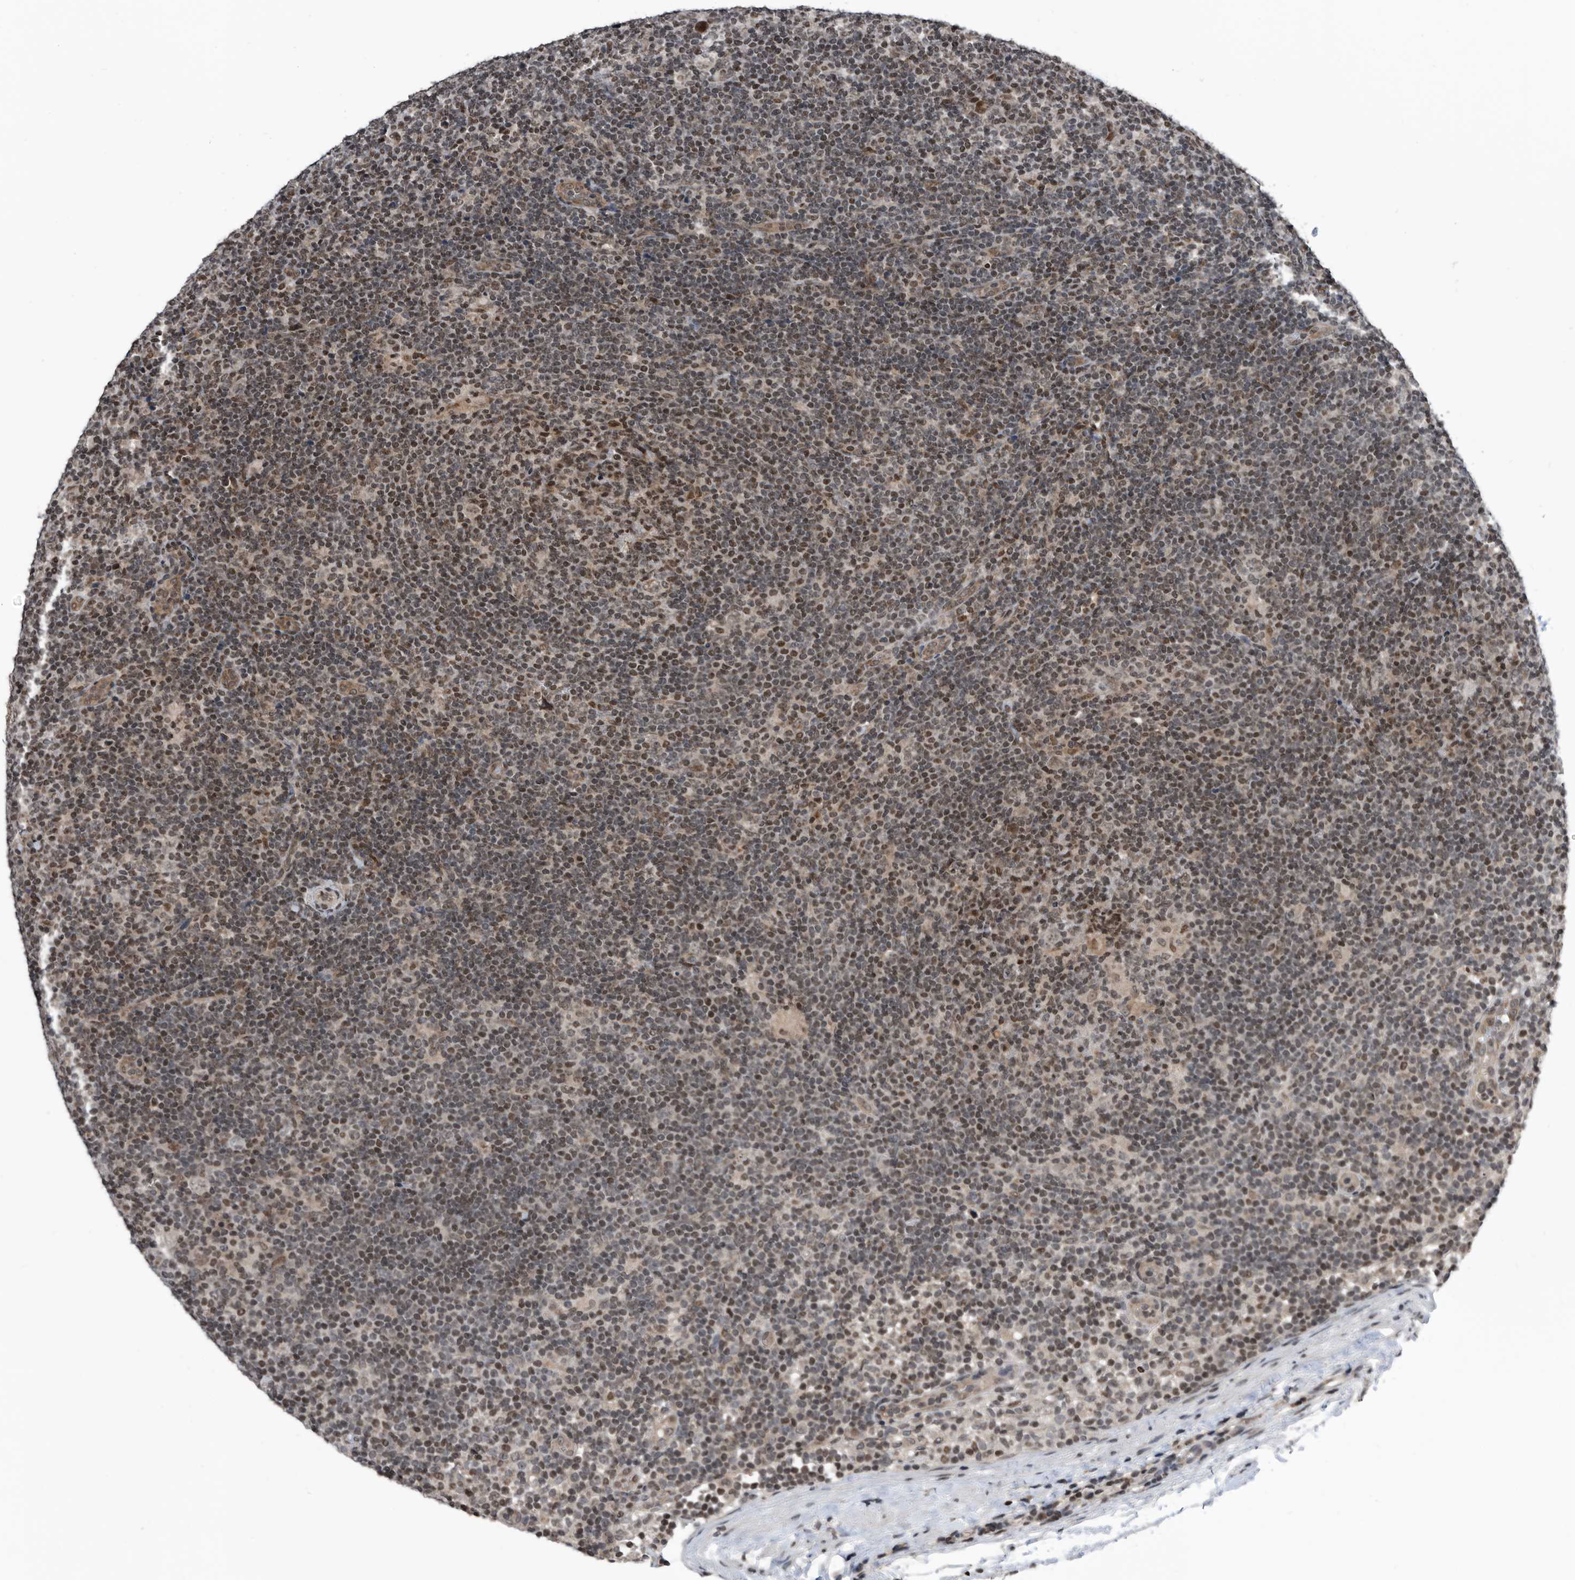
{"staining": {"intensity": "weak", "quantity": ">75%", "location": "nuclear"}, "tissue": "lymphoma", "cell_type": "Tumor cells", "image_type": "cancer", "snomed": [{"axis": "morphology", "description": "Hodgkin's disease, NOS"}, {"axis": "topography", "description": "Lymph node"}], "caption": "Immunohistochemical staining of Hodgkin's disease shows low levels of weak nuclear protein positivity in about >75% of tumor cells.", "gene": "SNRNP48", "patient": {"sex": "female", "age": 57}}